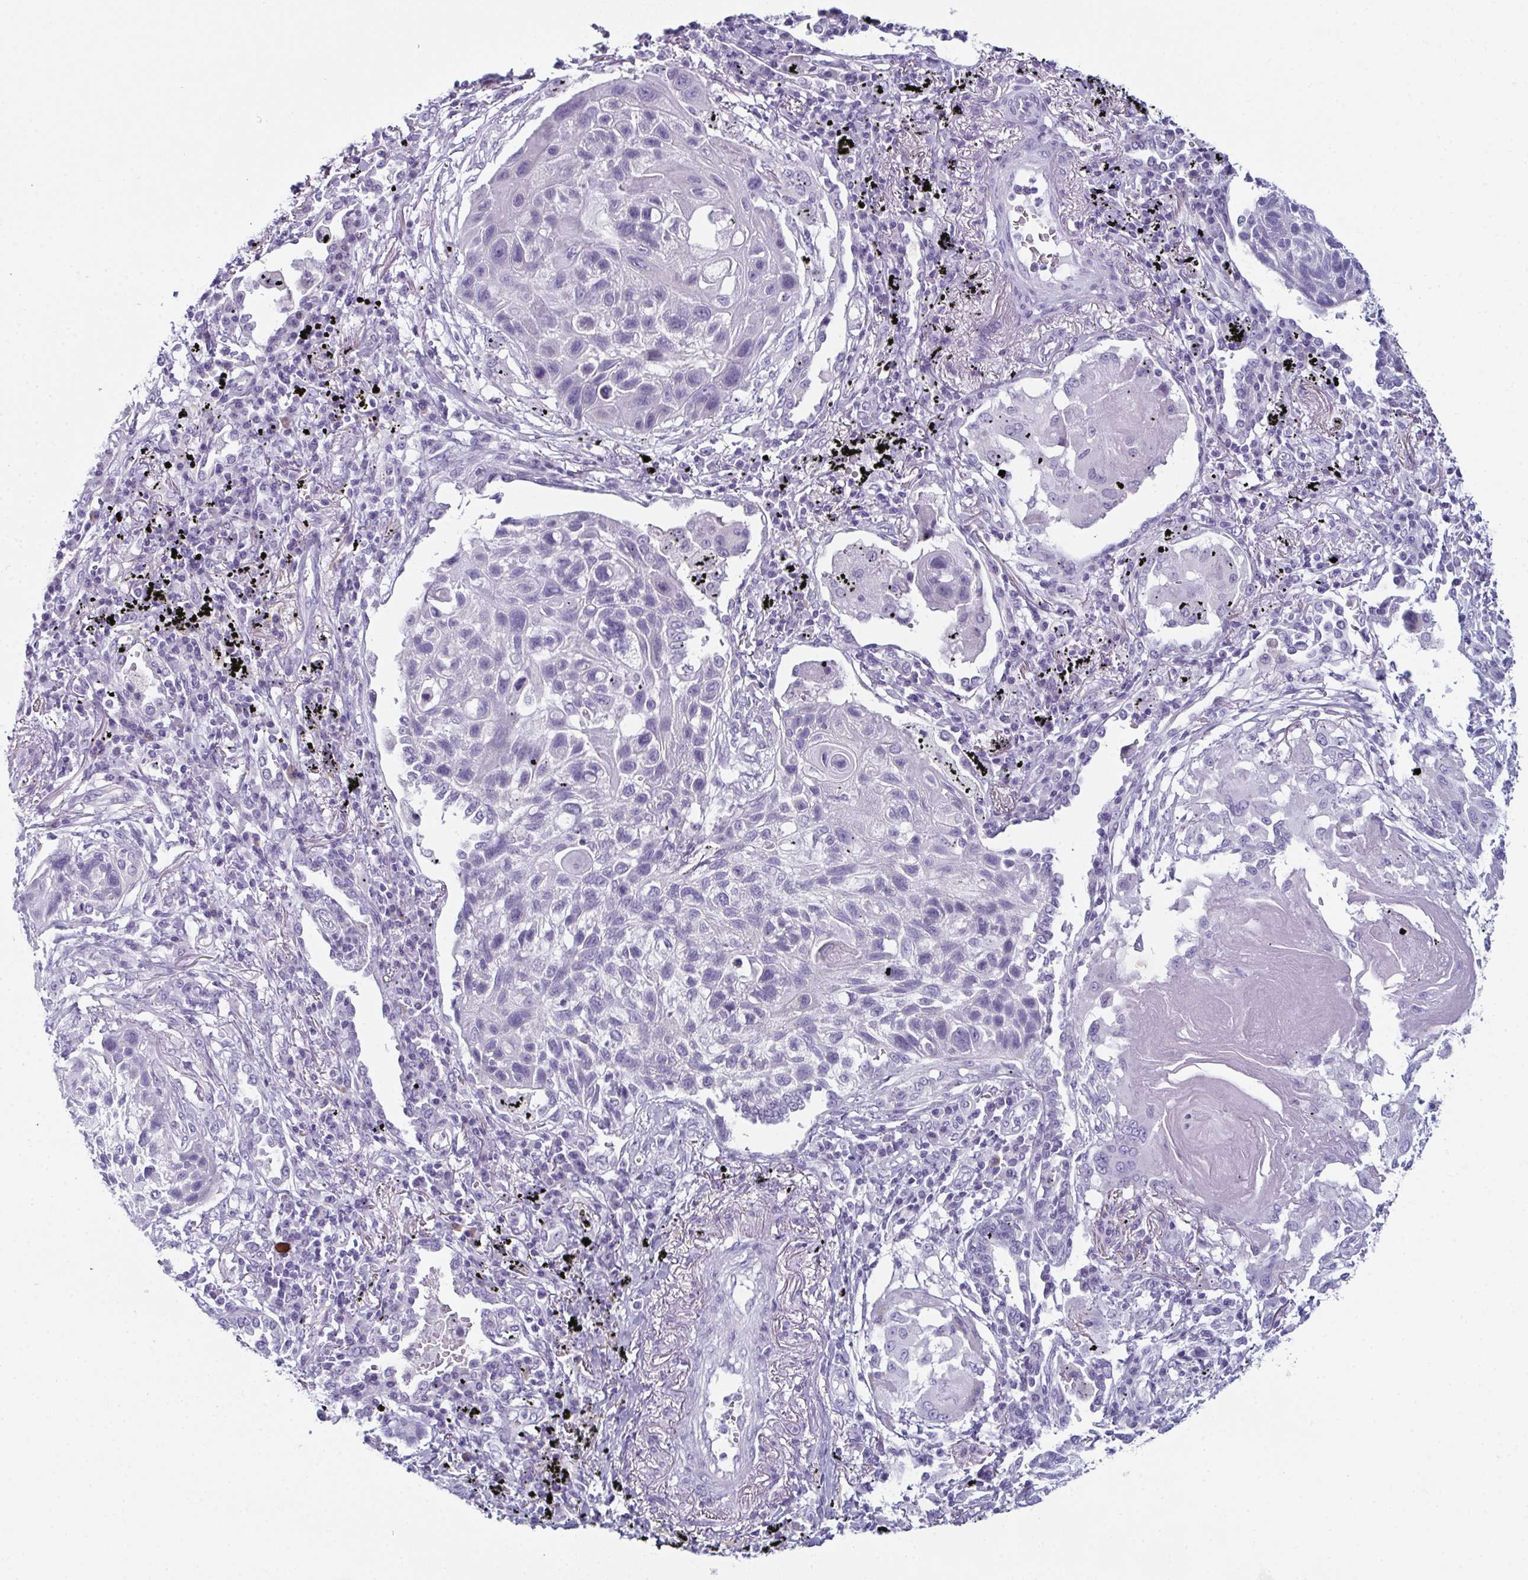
{"staining": {"intensity": "negative", "quantity": "none", "location": "none"}, "tissue": "lung cancer", "cell_type": "Tumor cells", "image_type": "cancer", "snomed": [{"axis": "morphology", "description": "Squamous cell carcinoma, NOS"}, {"axis": "topography", "description": "Lung"}], "caption": "Squamous cell carcinoma (lung) was stained to show a protein in brown. There is no significant expression in tumor cells.", "gene": "ENKUR", "patient": {"sex": "male", "age": 78}}